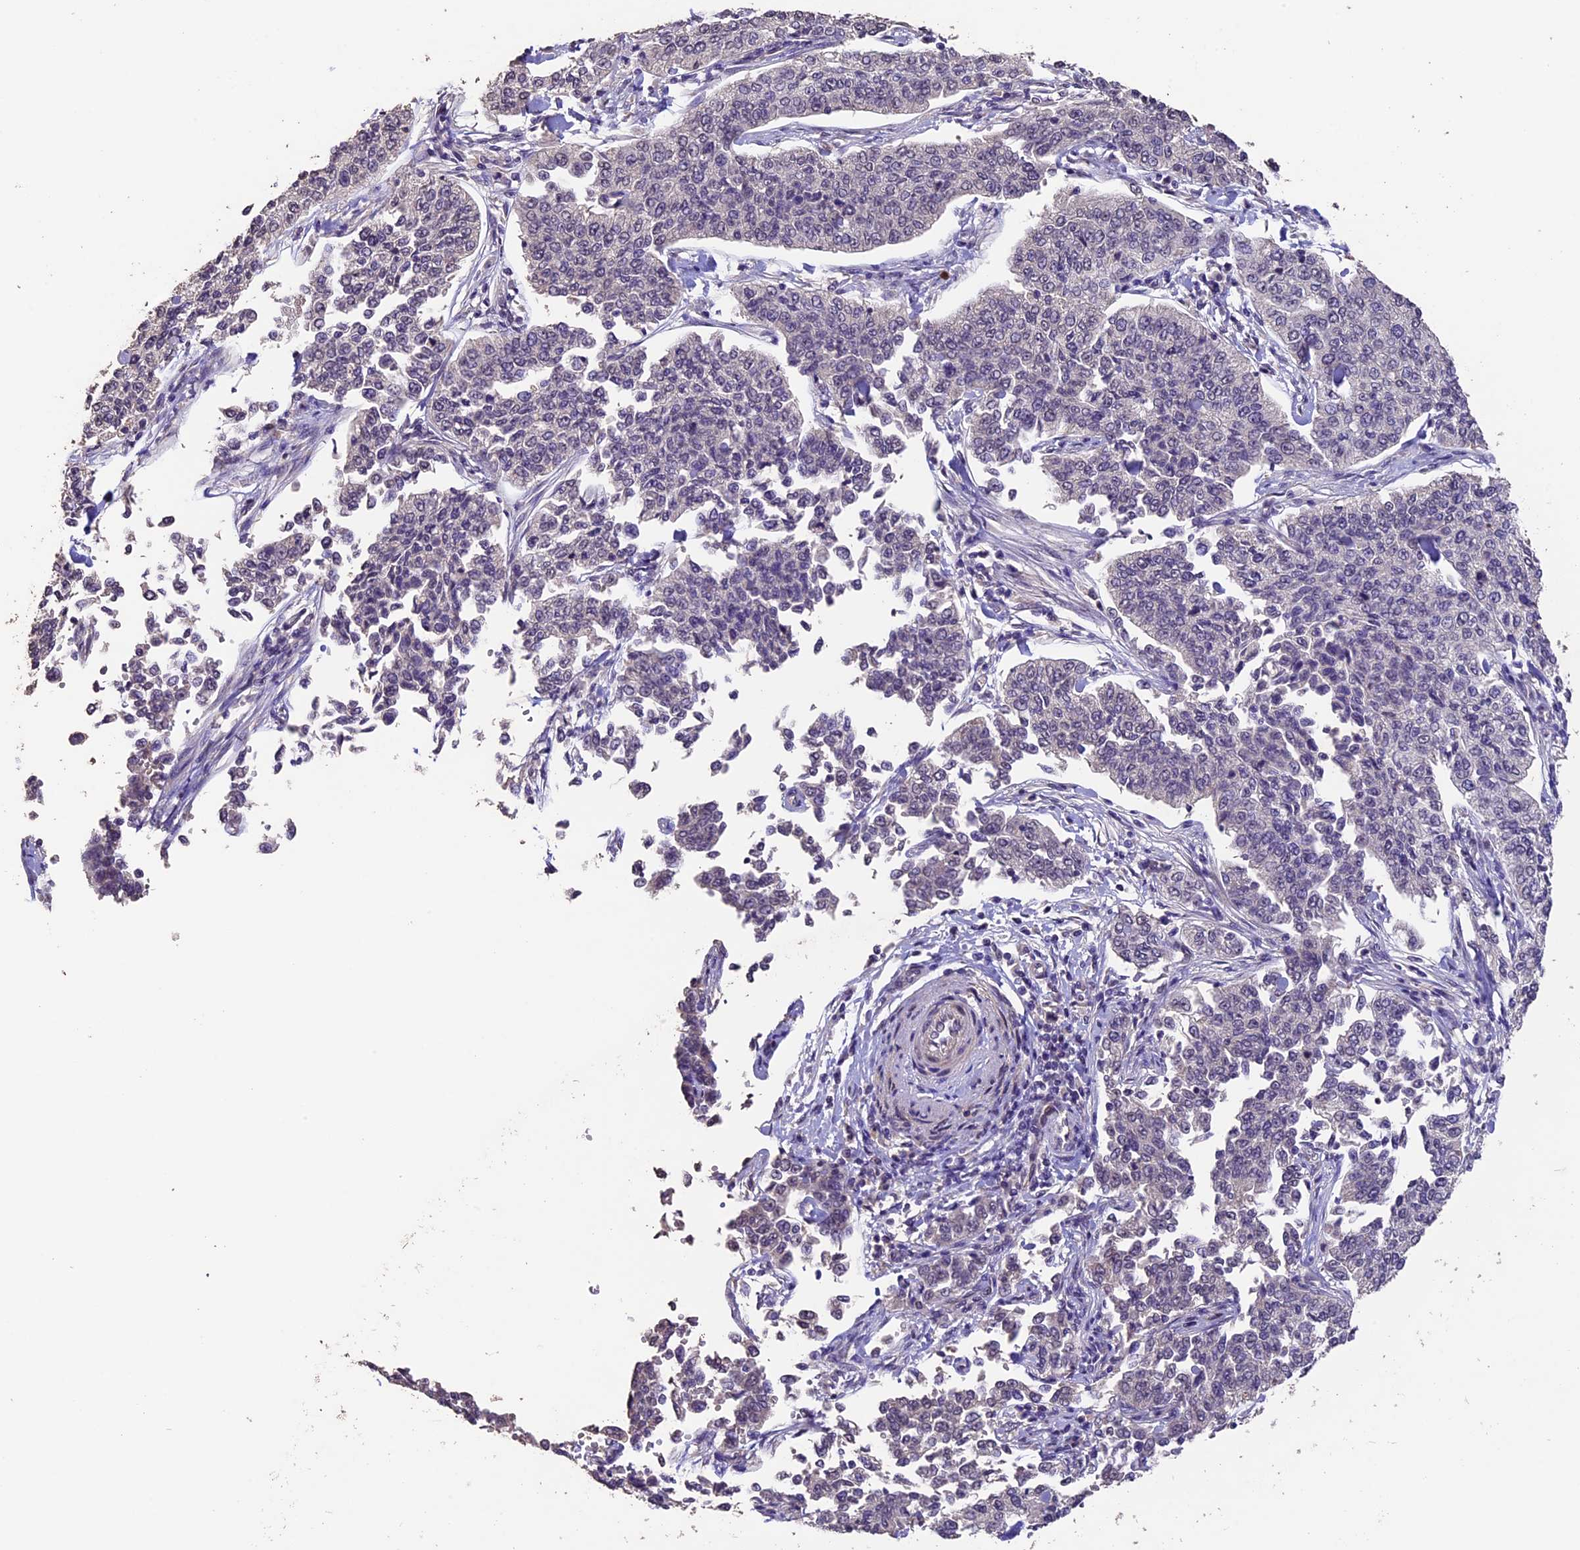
{"staining": {"intensity": "negative", "quantity": "none", "location": "none"}, "tissue": "cervical cancer", "cell_type": "Tumor cells", "image_type": "cancer", "snomed": [{"axis": "morphology", "description": "Squamous cell carcinoma, NOS"}, {"axis": "topography", "description": "Cervix"}], "caption": "Immunohistochemistry micrograph of cervical squamous cell carcinoma stained for a protein (brown), which reveals no staining in tumor cells.", "gene": "GNB5", "patient": {"sex": "female", "age": 35}}